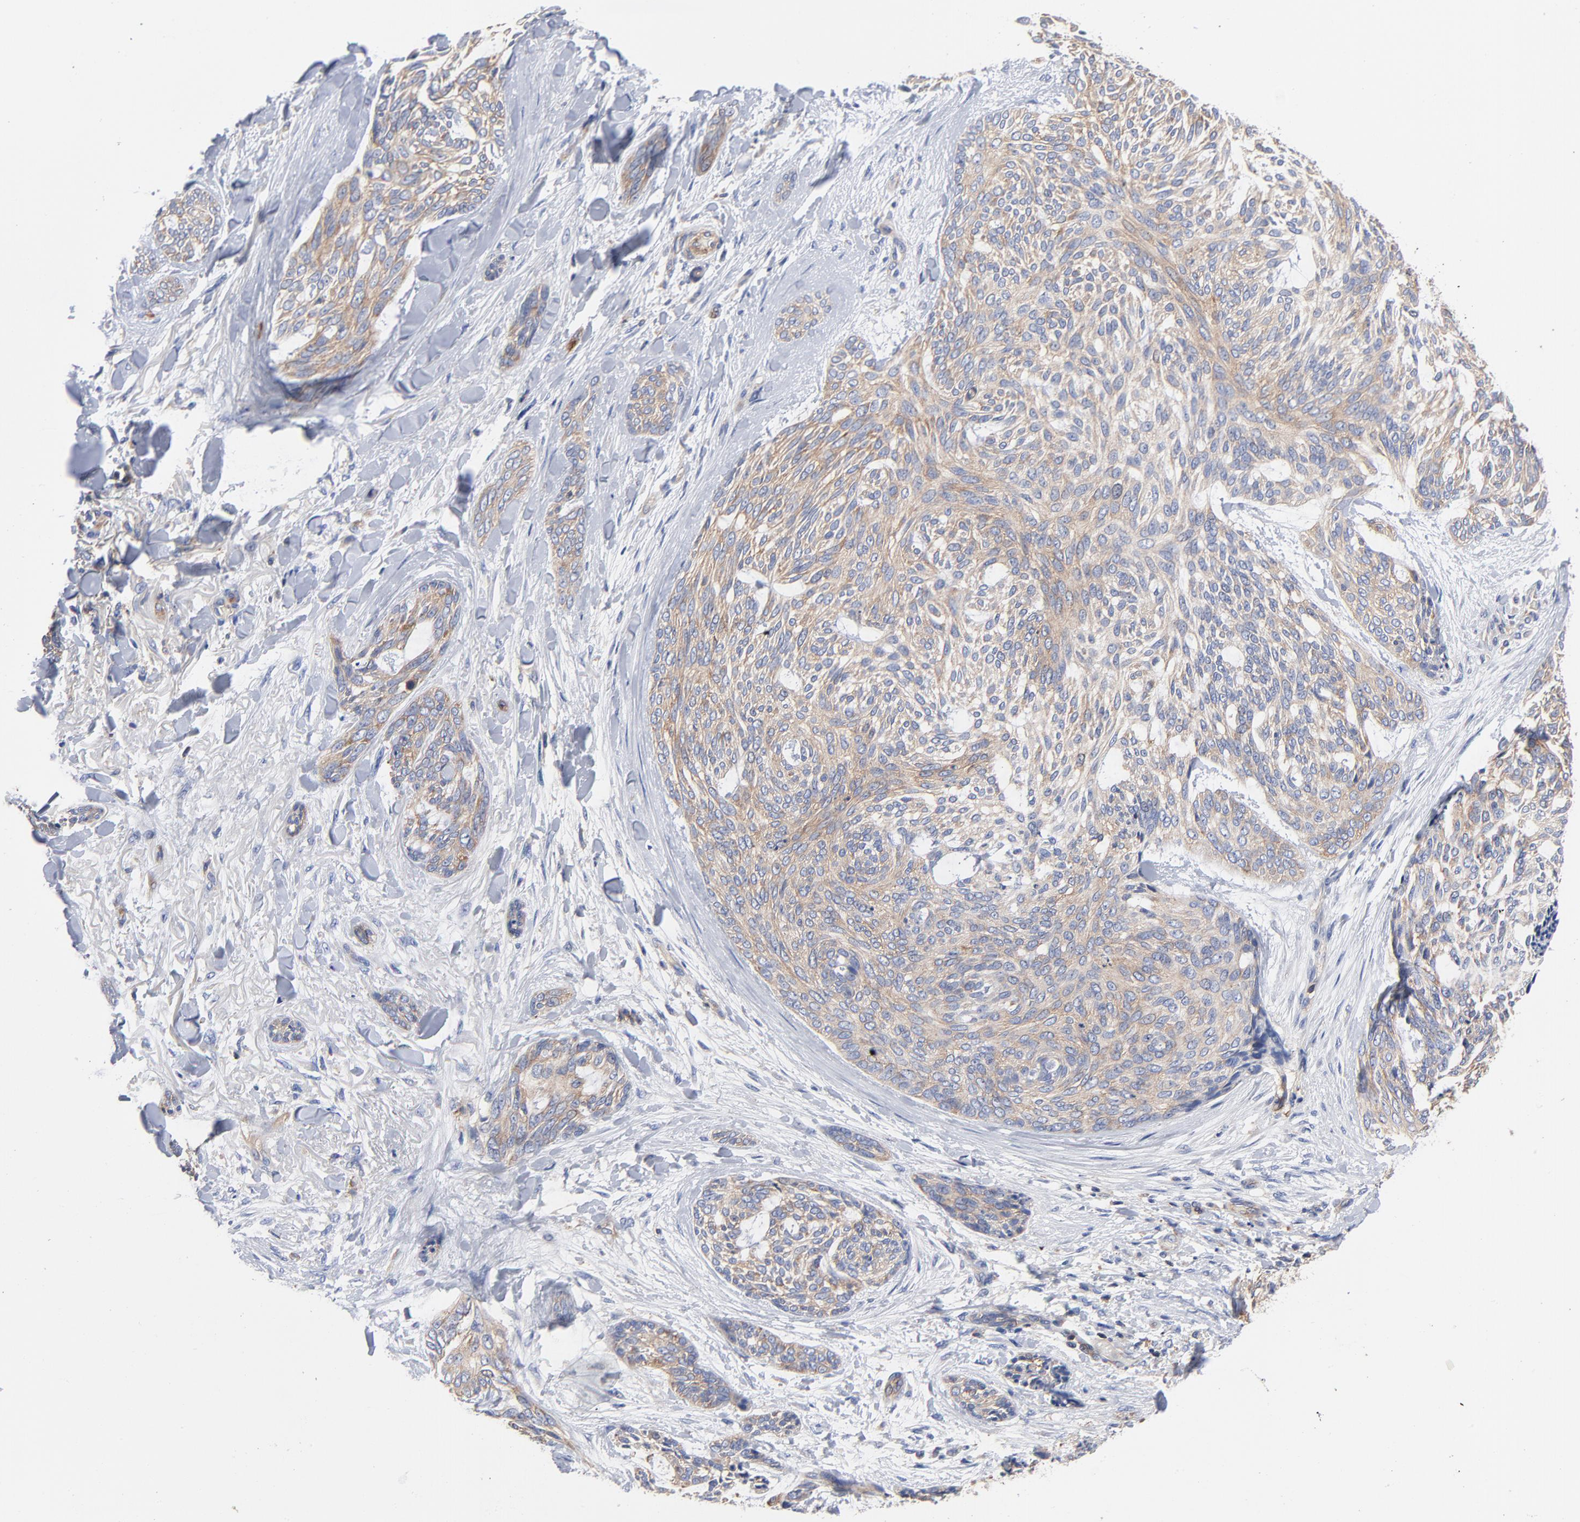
{"staining": {"intensity": "moderate", "quantity": ">75%", "location": "cytoplasmic/membranous"}, "tissue": "skin cancer", "cell_type": "Tumor cells", "image_type": "cancer", "snomed": [{"axis": "morphology", "description": "Normal tissue, NOS"}, {"axis": "morphology", "description": "Basal cell carcinoma"}, {"axis": "topography", "description": "Skin"}], "caption": "Immunohistochemical staining of skin cancer reveals moderate cytoplasmic/membranous protein staining in about >75% of tumor cells. The staining was performed using DAB to visualize the protein expression in brown, while the nuclei were stained in blue with hematoxylin (Magnification: 20x).", "gene": "CD2AP", "patient": {"sex": "female", "age": 71}}